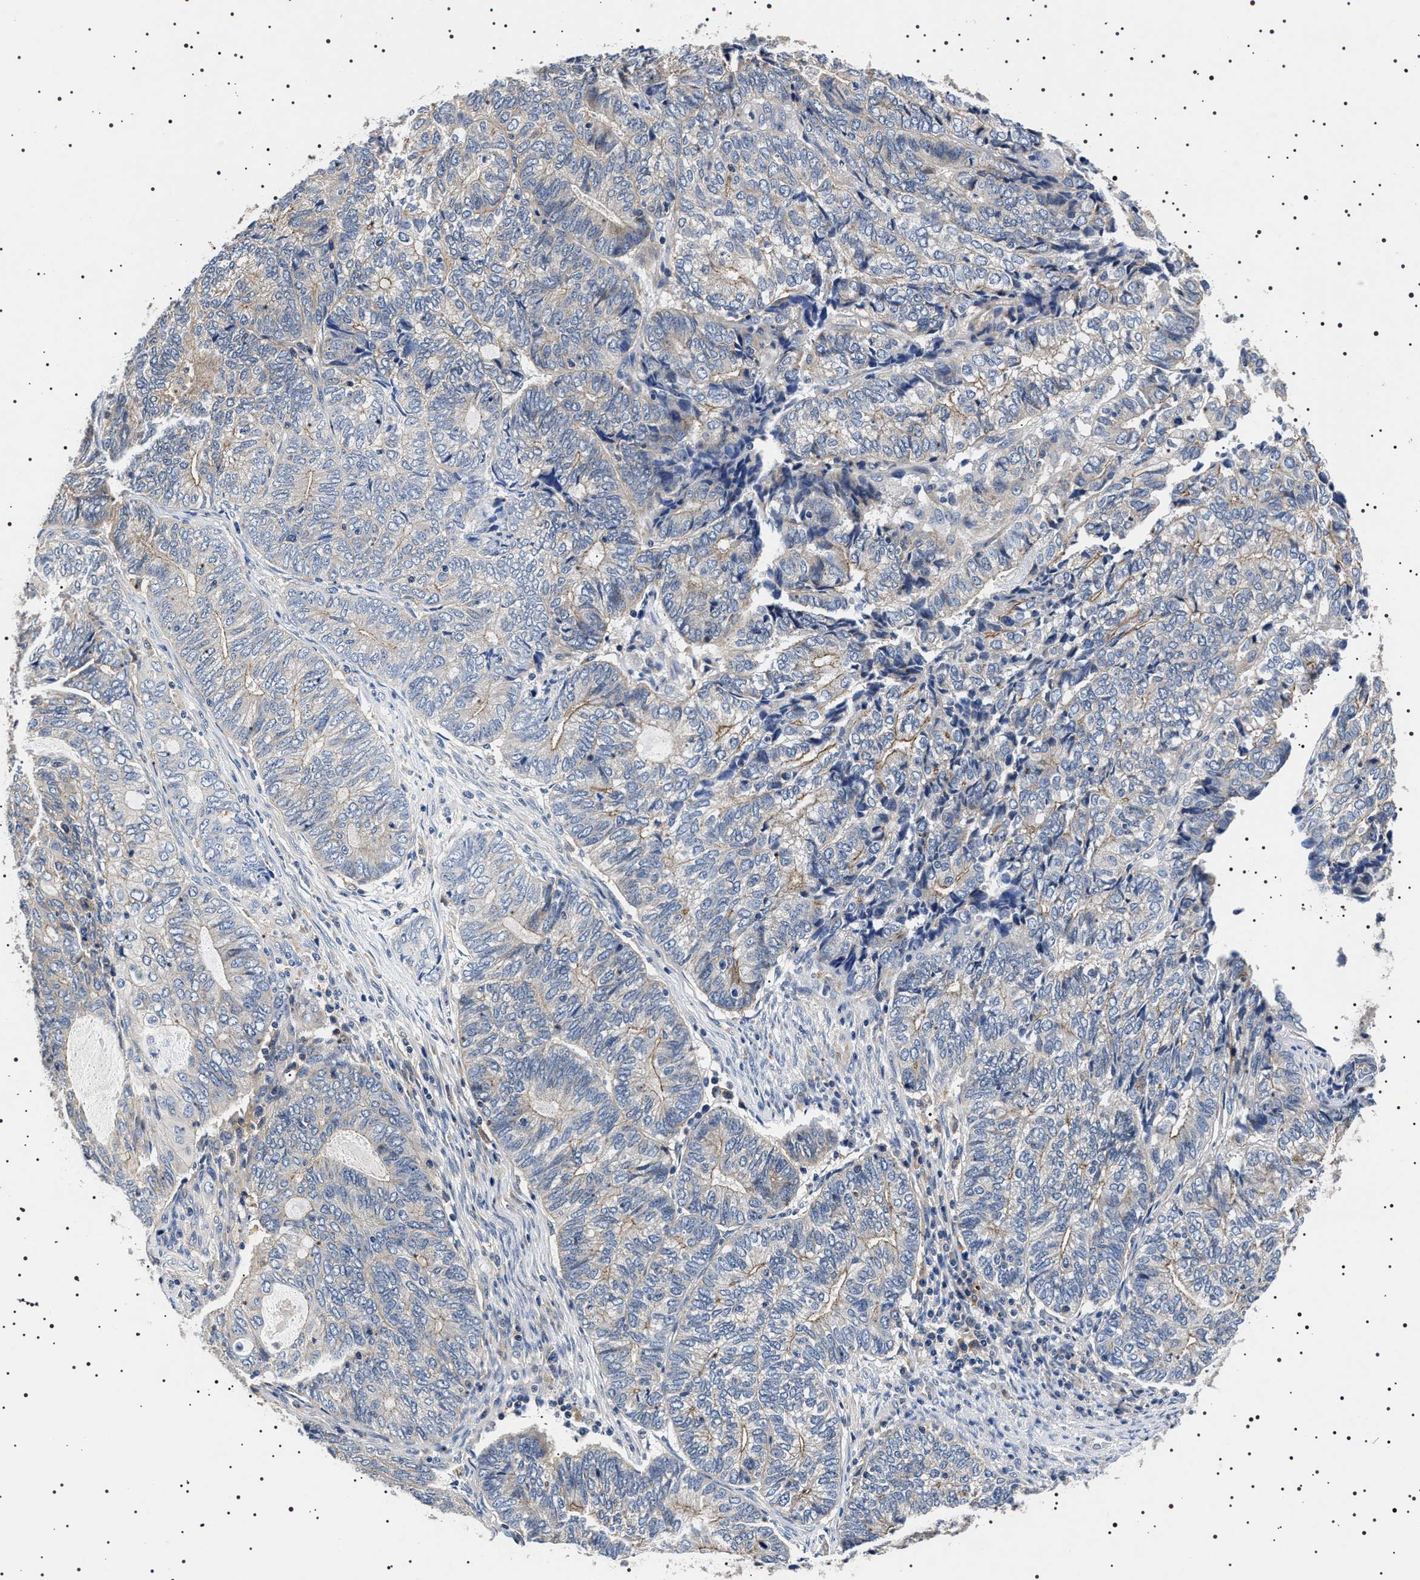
{"staining": {"intensity": "moderate", "quantity": "<25%", "location": "cytoplasmic/membranous"}, "tissue": "endometrial cancer", "cell_type": "Tumor cells", "image_type": "cancer", "snomed": [{"axis": "morphology", "description": "Adenocarcinoma, NOS"}, {"axis": "topography", "description": "Uterus"}, {"axis": "topography", "description": "Endometrium"}], "caption": "DAB immunohistochemical staining of human endometrial cancer (adenocarcinoma) exhibits moderate cytoplasmic/membranous protein positivity in approximately <25% of tumor cells.", "gene": "SLC4A7", "patient": {"sex": "female", "age": 70}}